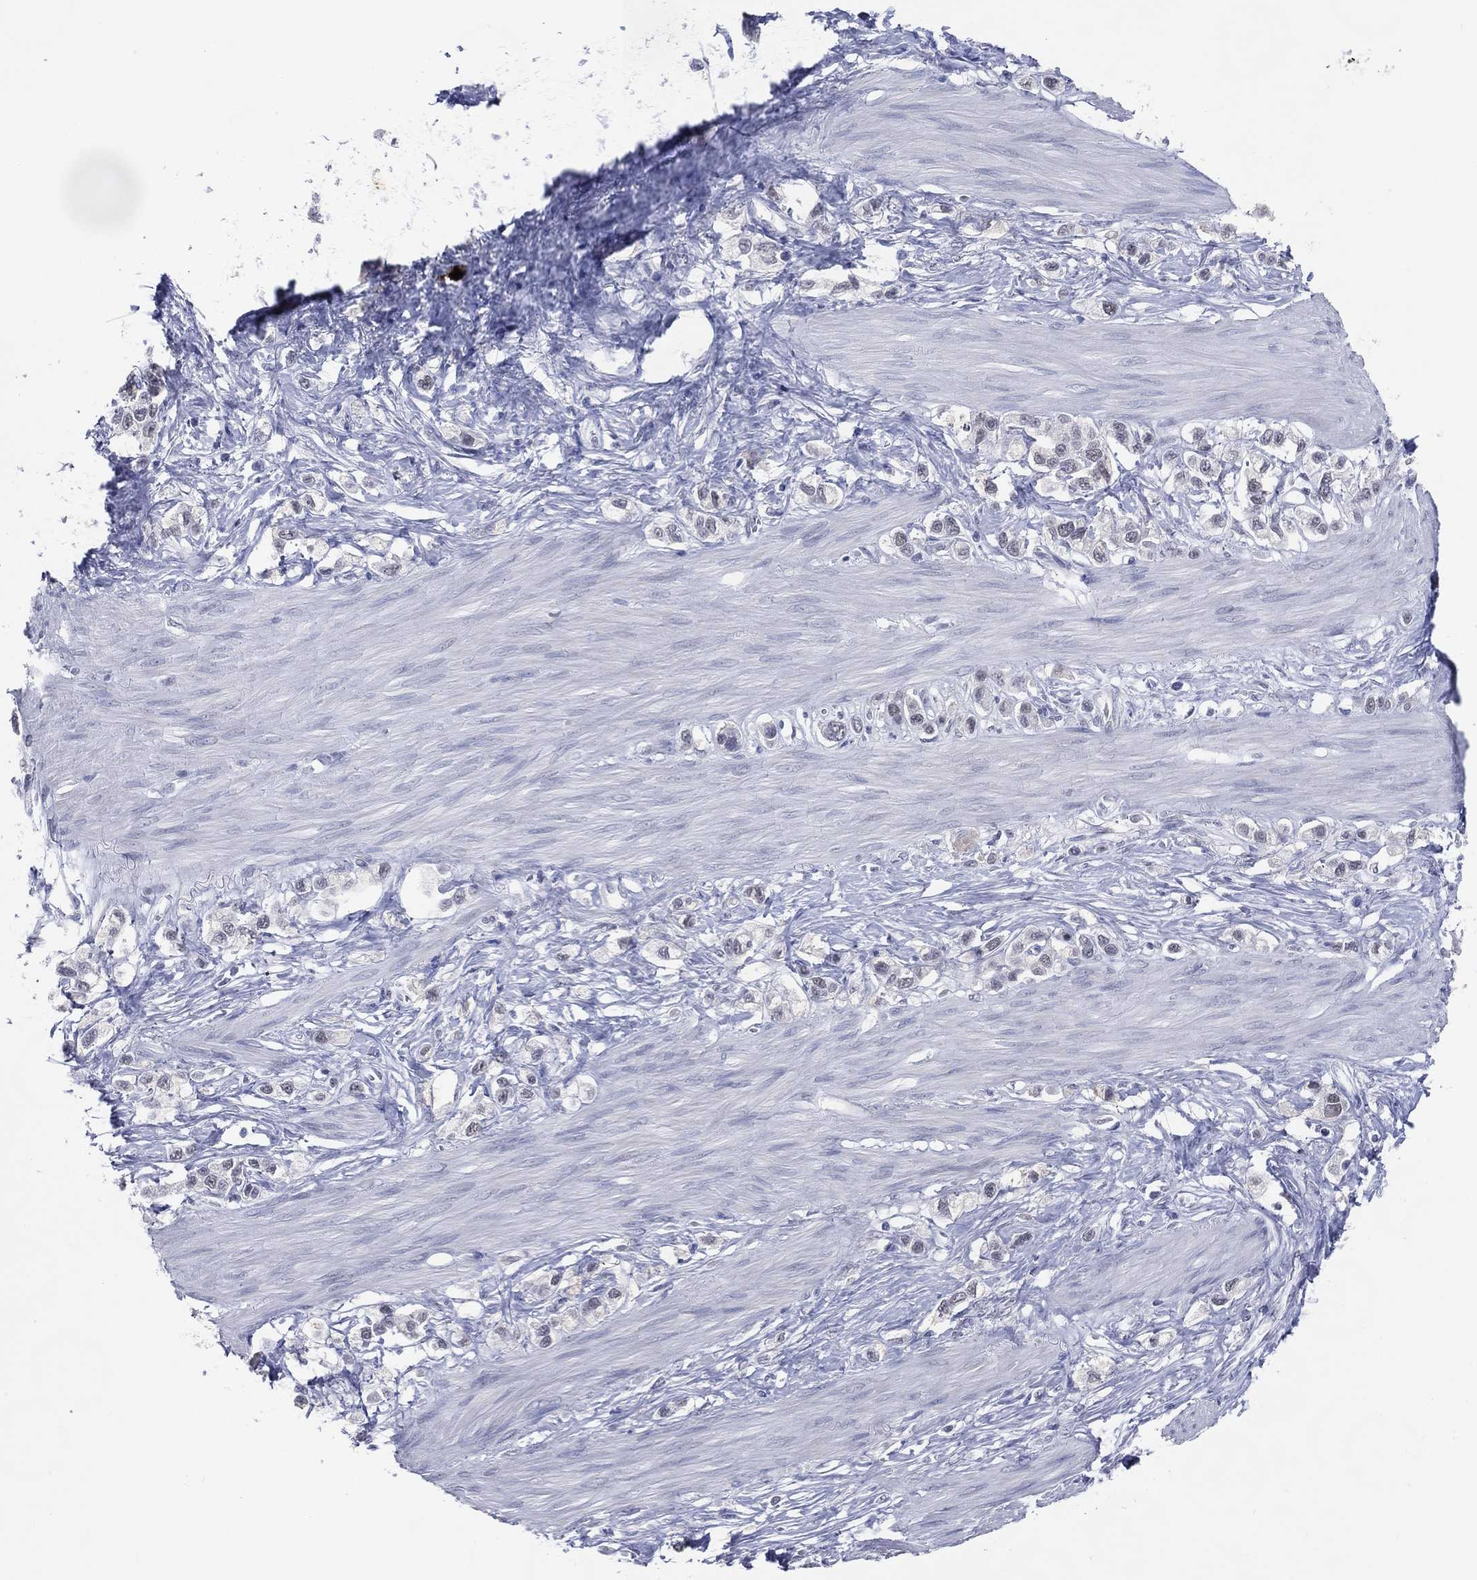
{"staining": {"intensity": "negative", "quantity": "none", "location": "none"}, "tissue": "stomach cancer", "cell_type": "Tumor cells", "image_type": "cancer", "snomed": [{"axis": "morphology", "description": "Normal tissue, NOS"}, {"axis": "morphology", "description": "Adenocarcinoma, NOS"}, {"axis": "morphology", "description": "Adenocarcinoma, High grade"}, {"axis": "topography", "description": "Stomach, upper"}, {"axis": "topography", "description": "Stomach"}], "caption": "IHC image of neoplastic tissue: human stomach cancer stained with DAB exhibits no significant protein positivity in tumor cells.", "gene": "CFAP58", "patient": {"sex": "female", "age": 65}}